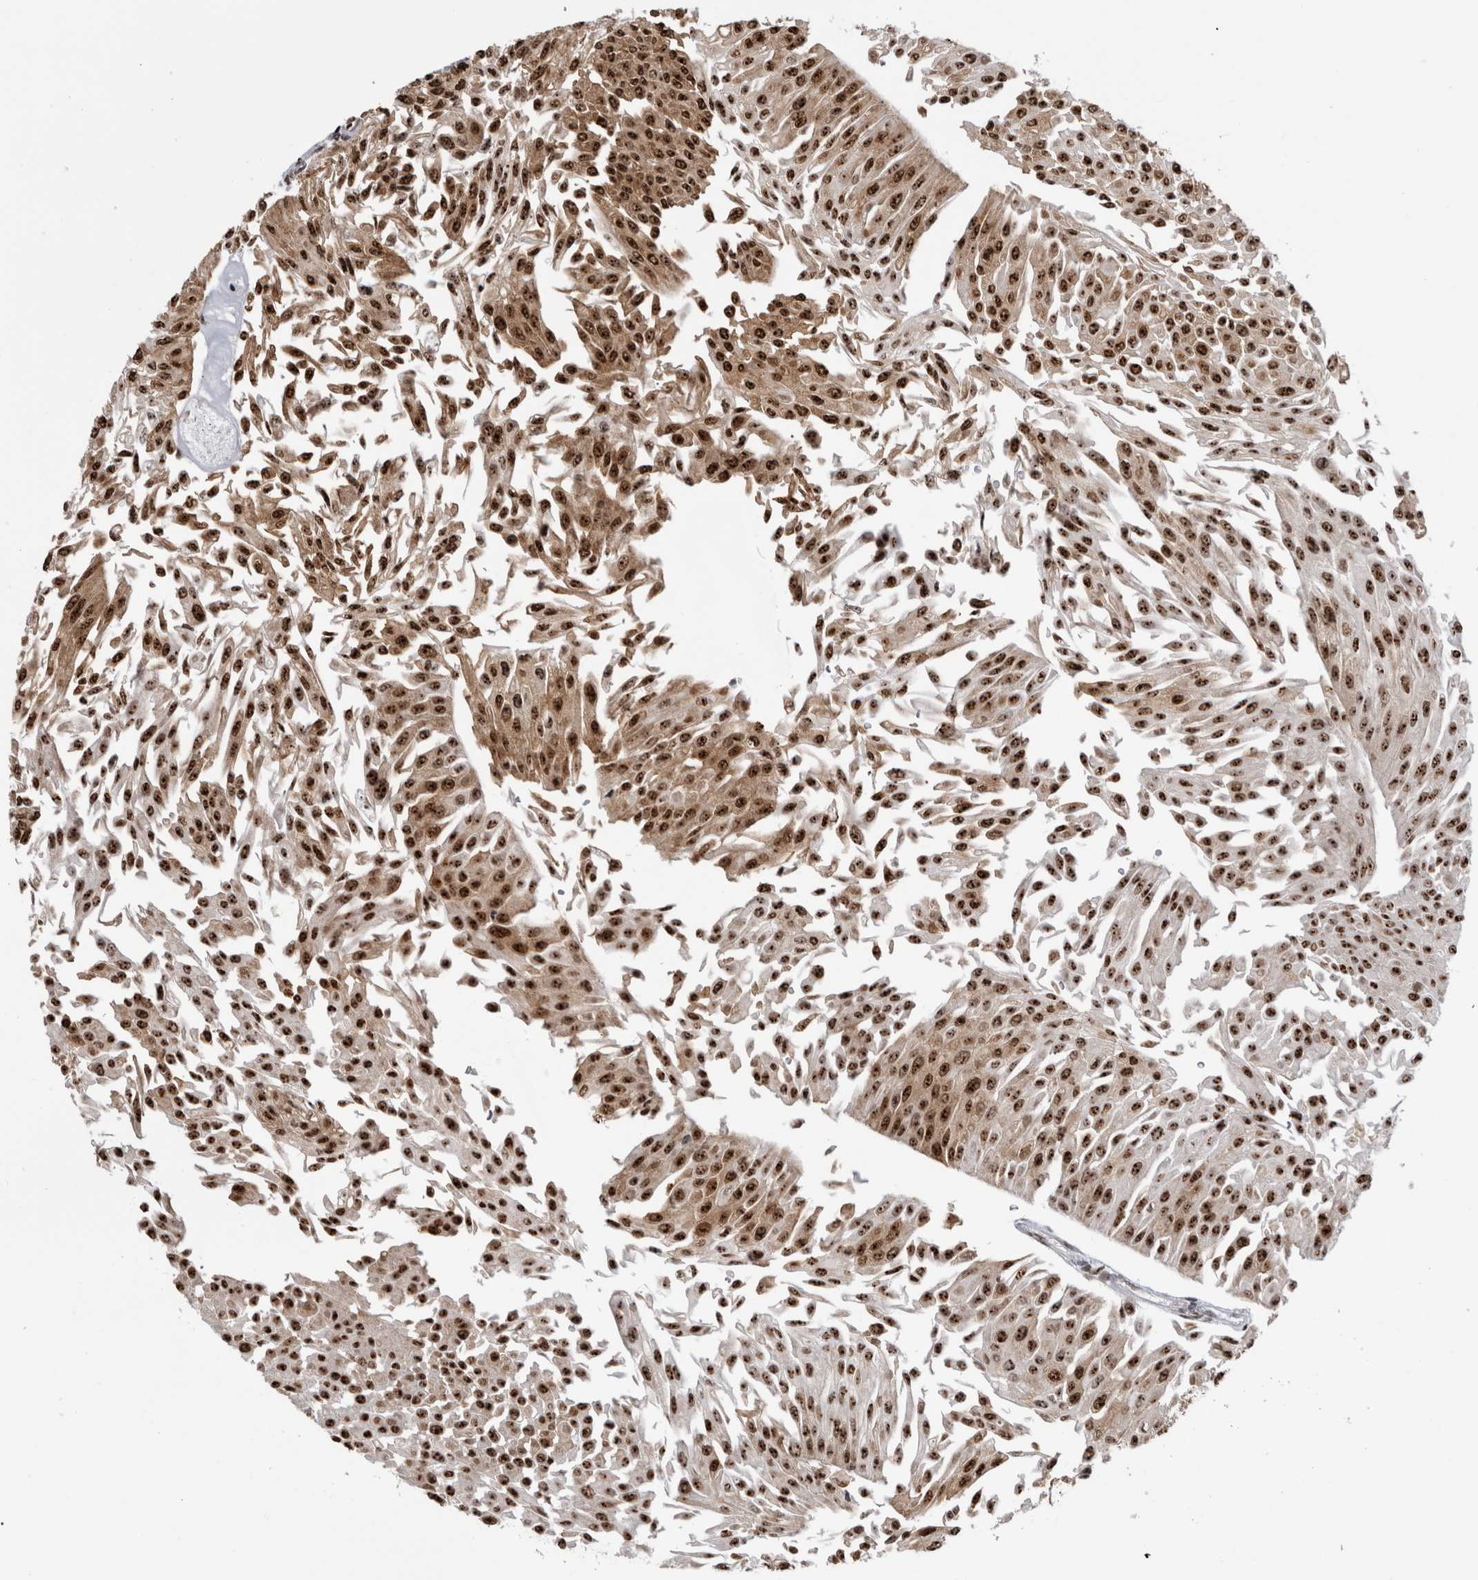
{"staining": {"intensity": "strong", "quantity": ">75%", "location": "nuclear"}, "tissue": "urothelial cancer", "cell_type": "Tumor cells", "image_type": "cancer", "snomed": [{"axis": "morphology", "description": "Urothelial carcinoma, Low grade"}, {"axis": "topography", "description": "Urinary bladder"}], "caption": "Urothelial cancer tissue exhibits strong nuclear expression in about >75% of tumor cells, visualized by immunohistochemistry.", "gene": "ZSCAN2", "patient": {"sex": "male", "age": 67}}